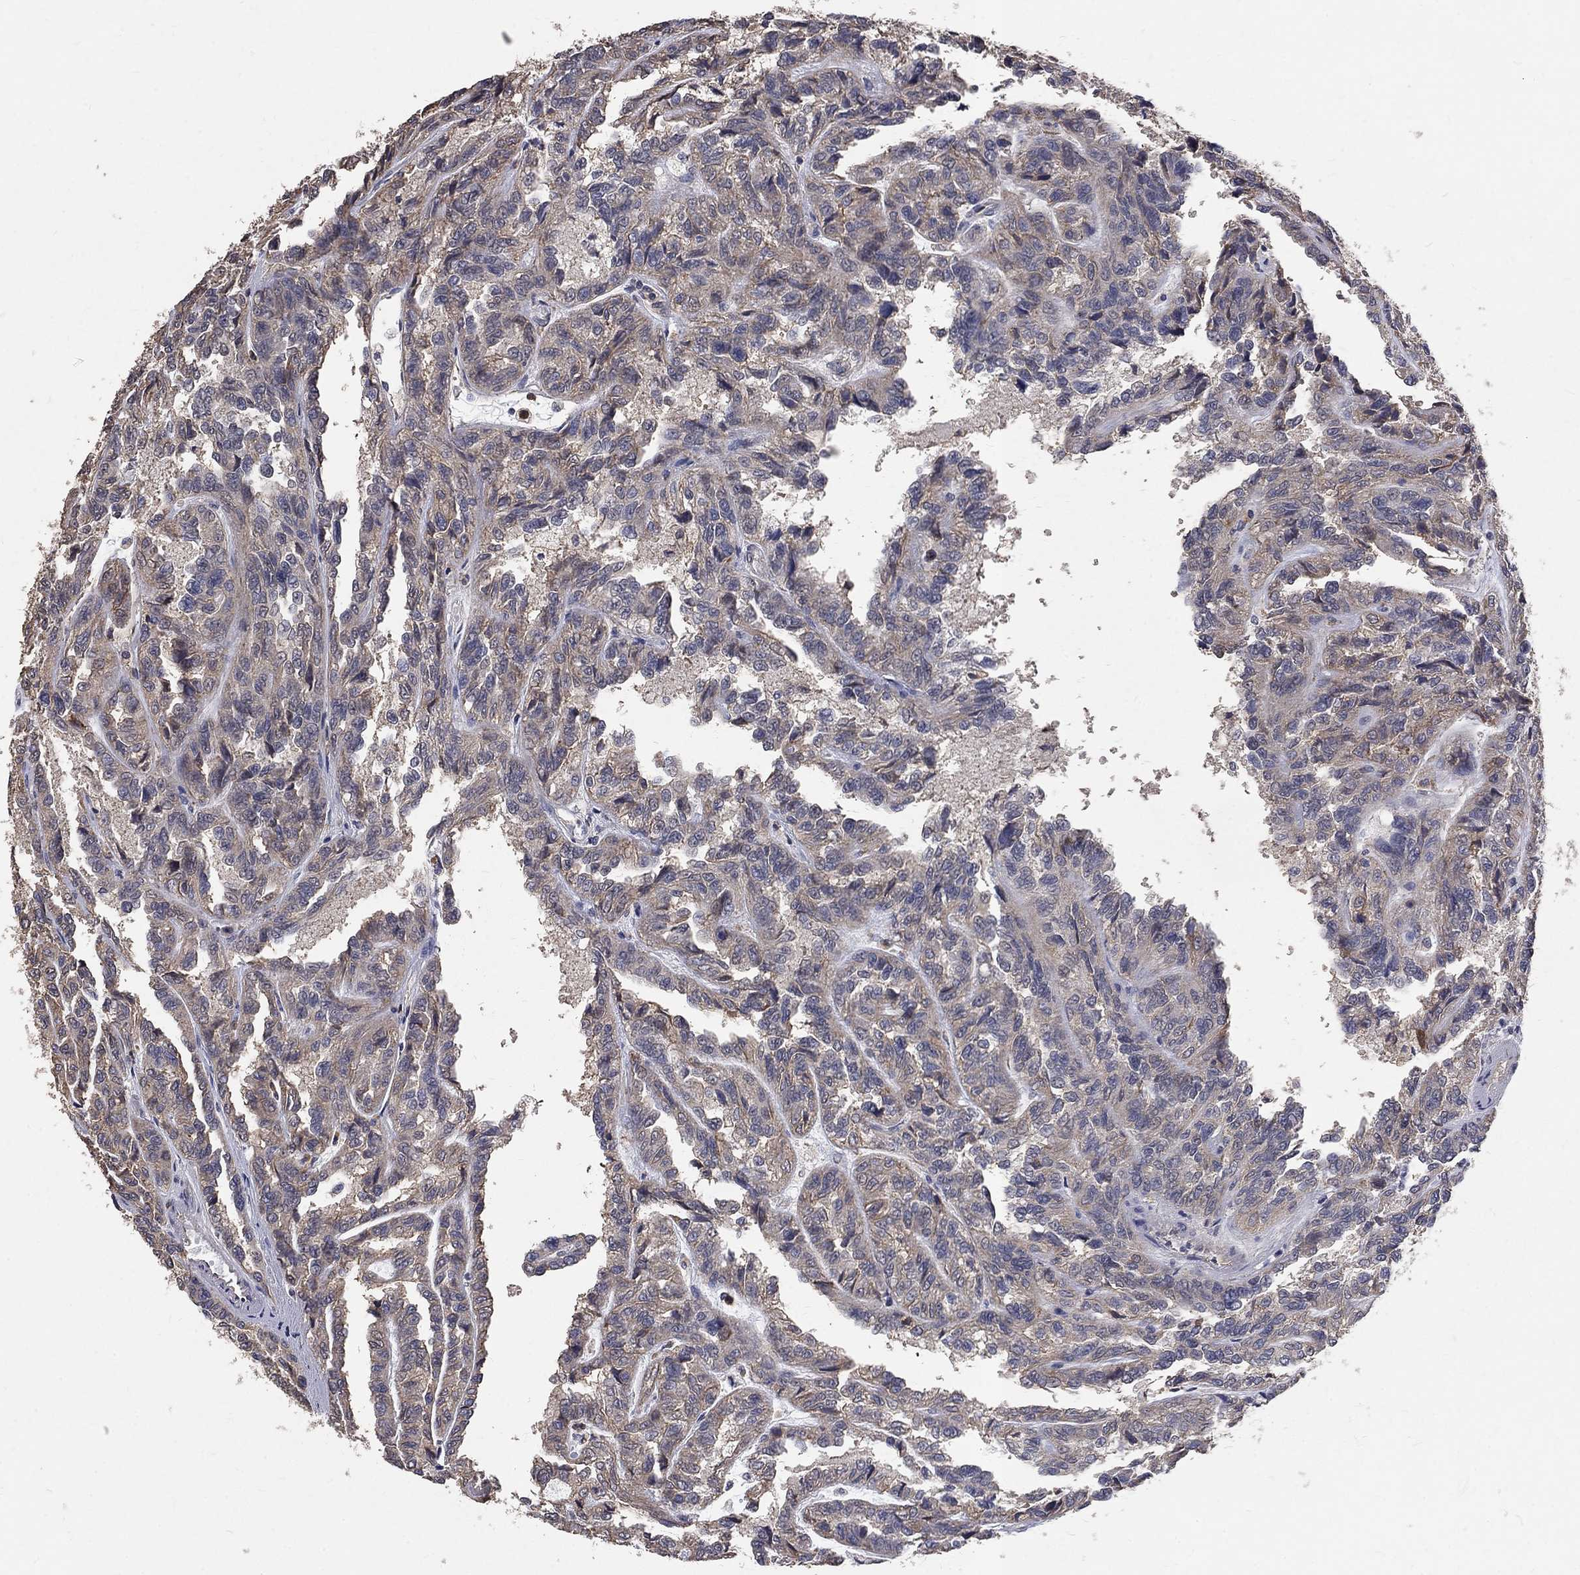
{"staining": {"intensity": "weak", "quantity": "<25%", "location": "cytoplasmic/membranous"}, "tissue": "renal cancer", "cell_type": "Tumor cells", "image_type": "cancer", "snomed": [{"axis": "morphology", "description": "Adenocarcinoma, NOS"}, {"axis": "topography", "description": "Kidney"}], "caption": "Immunohistochemical staining of human adenocarcinoma (renal) reveals no significant positivity in tumor cells.", "gene": "CHST5", "patient": {"sex": "male", "age": 79}}